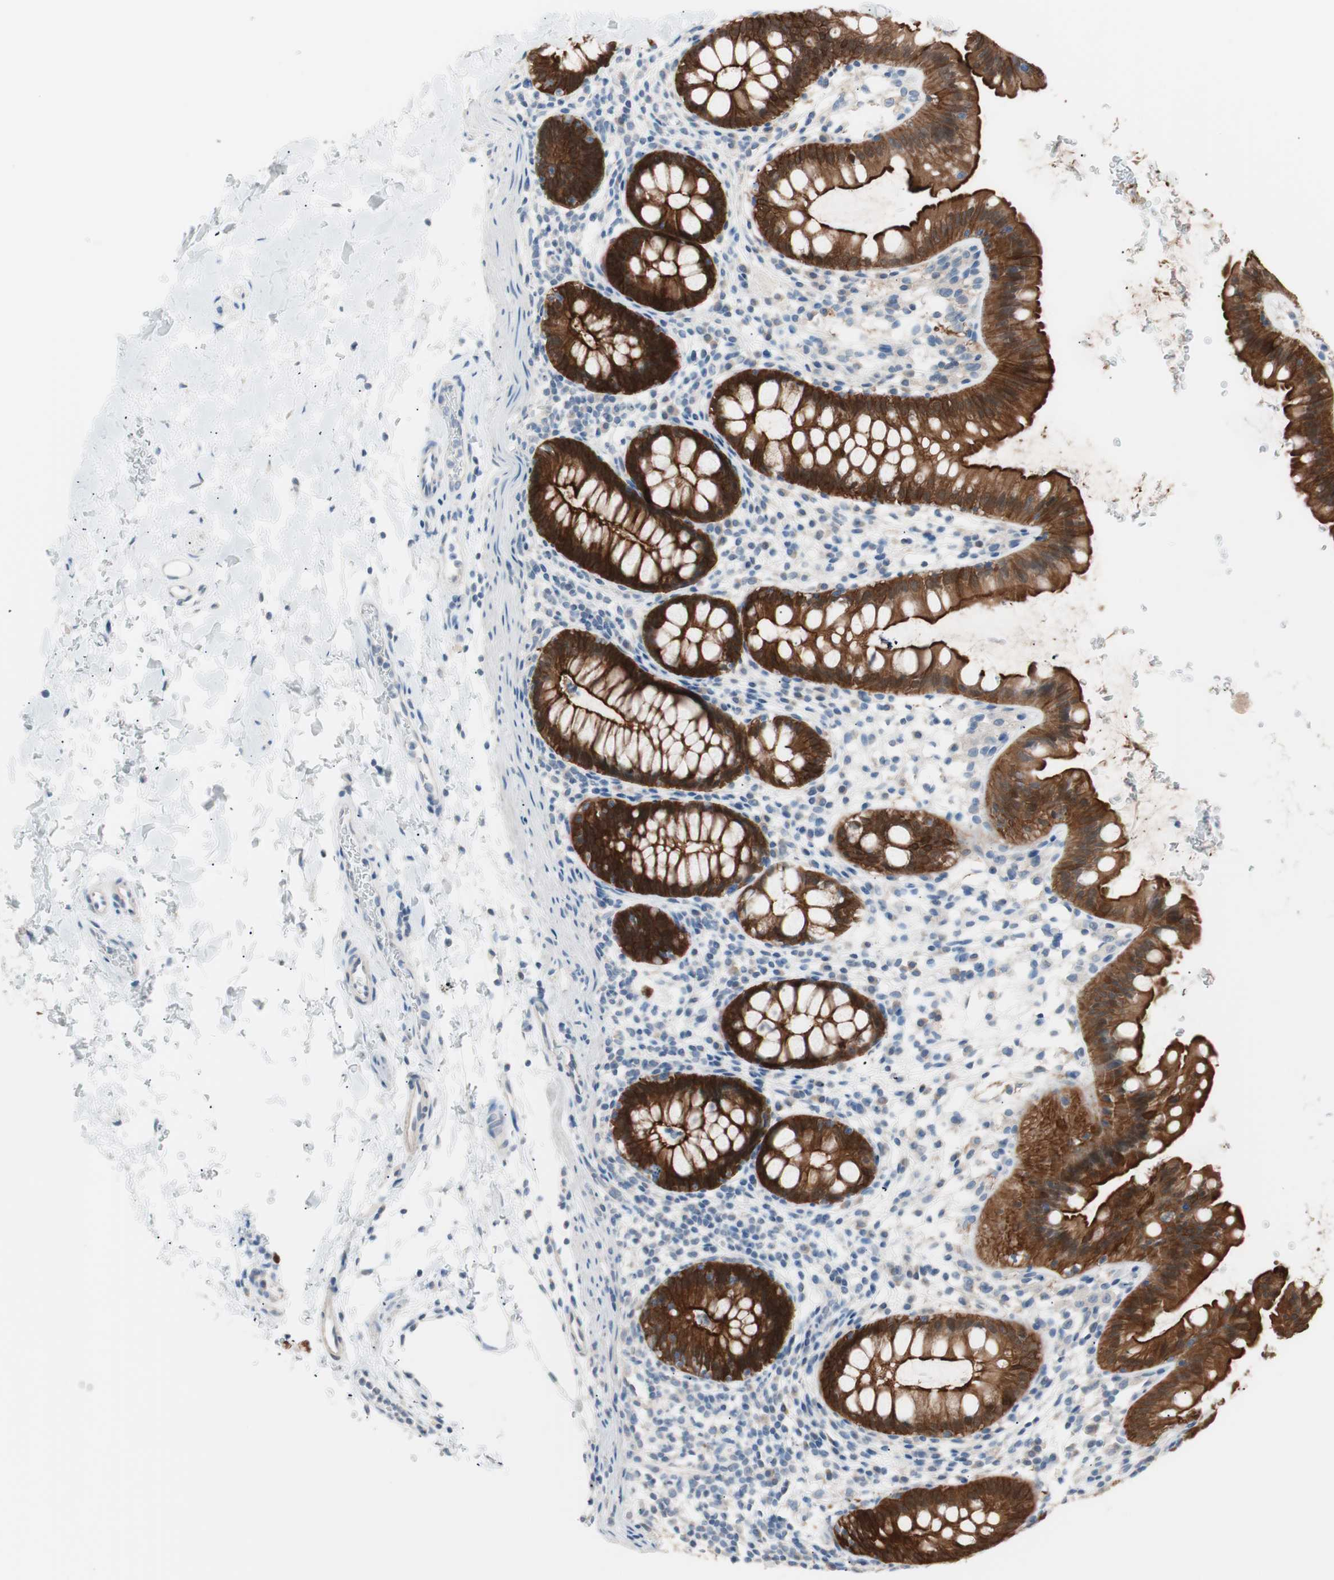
{"staining": {"intensity": "strong", "quantity": ">75%", "location": "cytoplasmic/membranous"}, "tissue": "rectum", "cell_type": "Glandular cells", "image_type": "normal", "snomed": [{"axis": "morphology", "description": "Normal tissue, NOS"}, {"axis": "topography", "description": "Rectum"}], "caption": "Immunohistochemistry (IHC) of normal rectum exhibits high levels of strong cytoplasmic/membranous expression in about >75% of glandular cells.", "gene": "VIL1", "patient": {"sex": "female", "age": 24}}